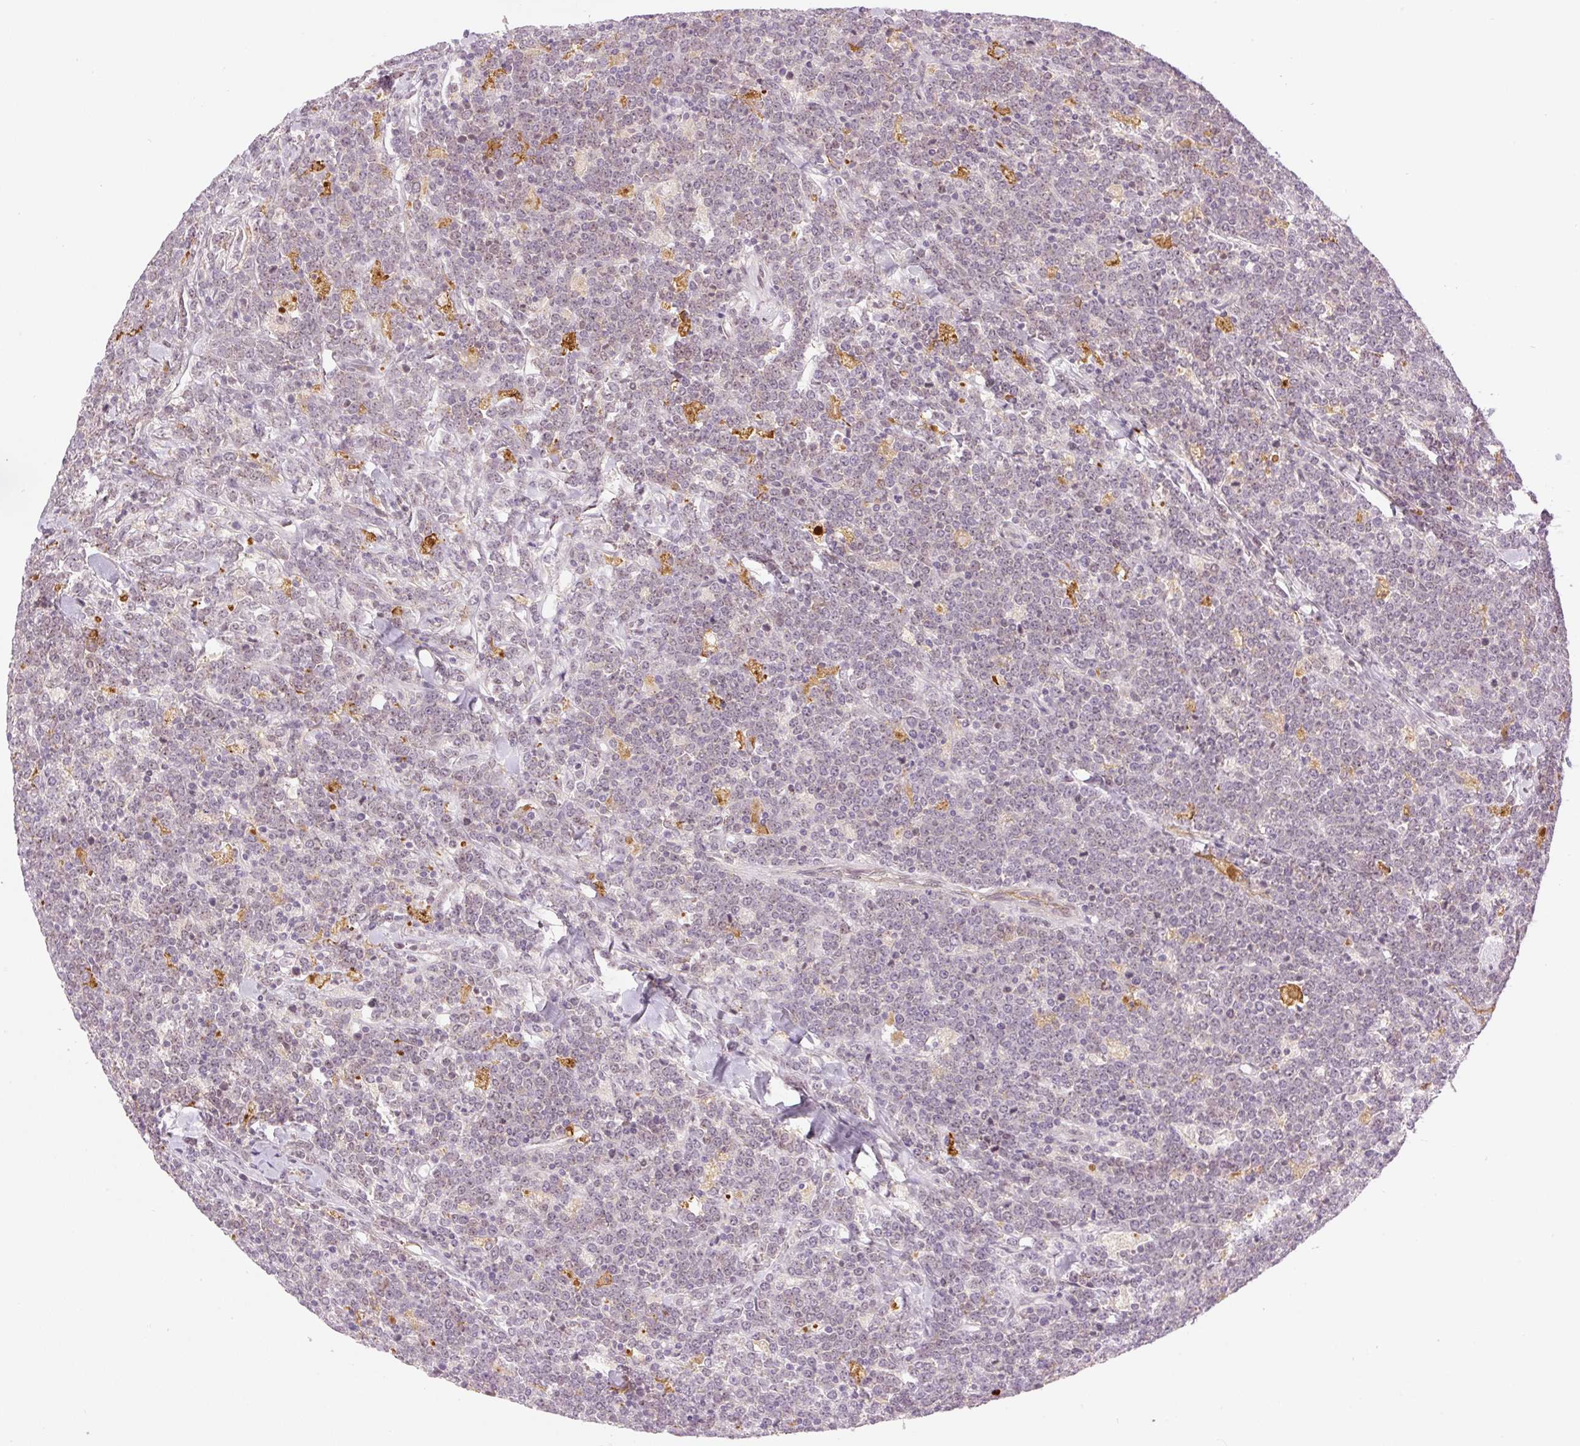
{"staining": {"intensity": "weak", "quantity": "<25%", "location": "nuclear"}, "tissue": "lymphoma", "cell_type": "Tumor cells", "image_type": "cancer", "snomed": [{"axis": "morphology", "description": "Malignant lymphoma, non-Hodgkin's type, High grade"}, {"axis": "topography", "description": "Small intestine"}], "caption": "This is an IHC histopathology image of high-grade malignant lymphoma, non-Hodgkin's type. There is no positivity in tumor cells.", "gene": "SGF29", "patient": {"sex": "male", "age": 8}}